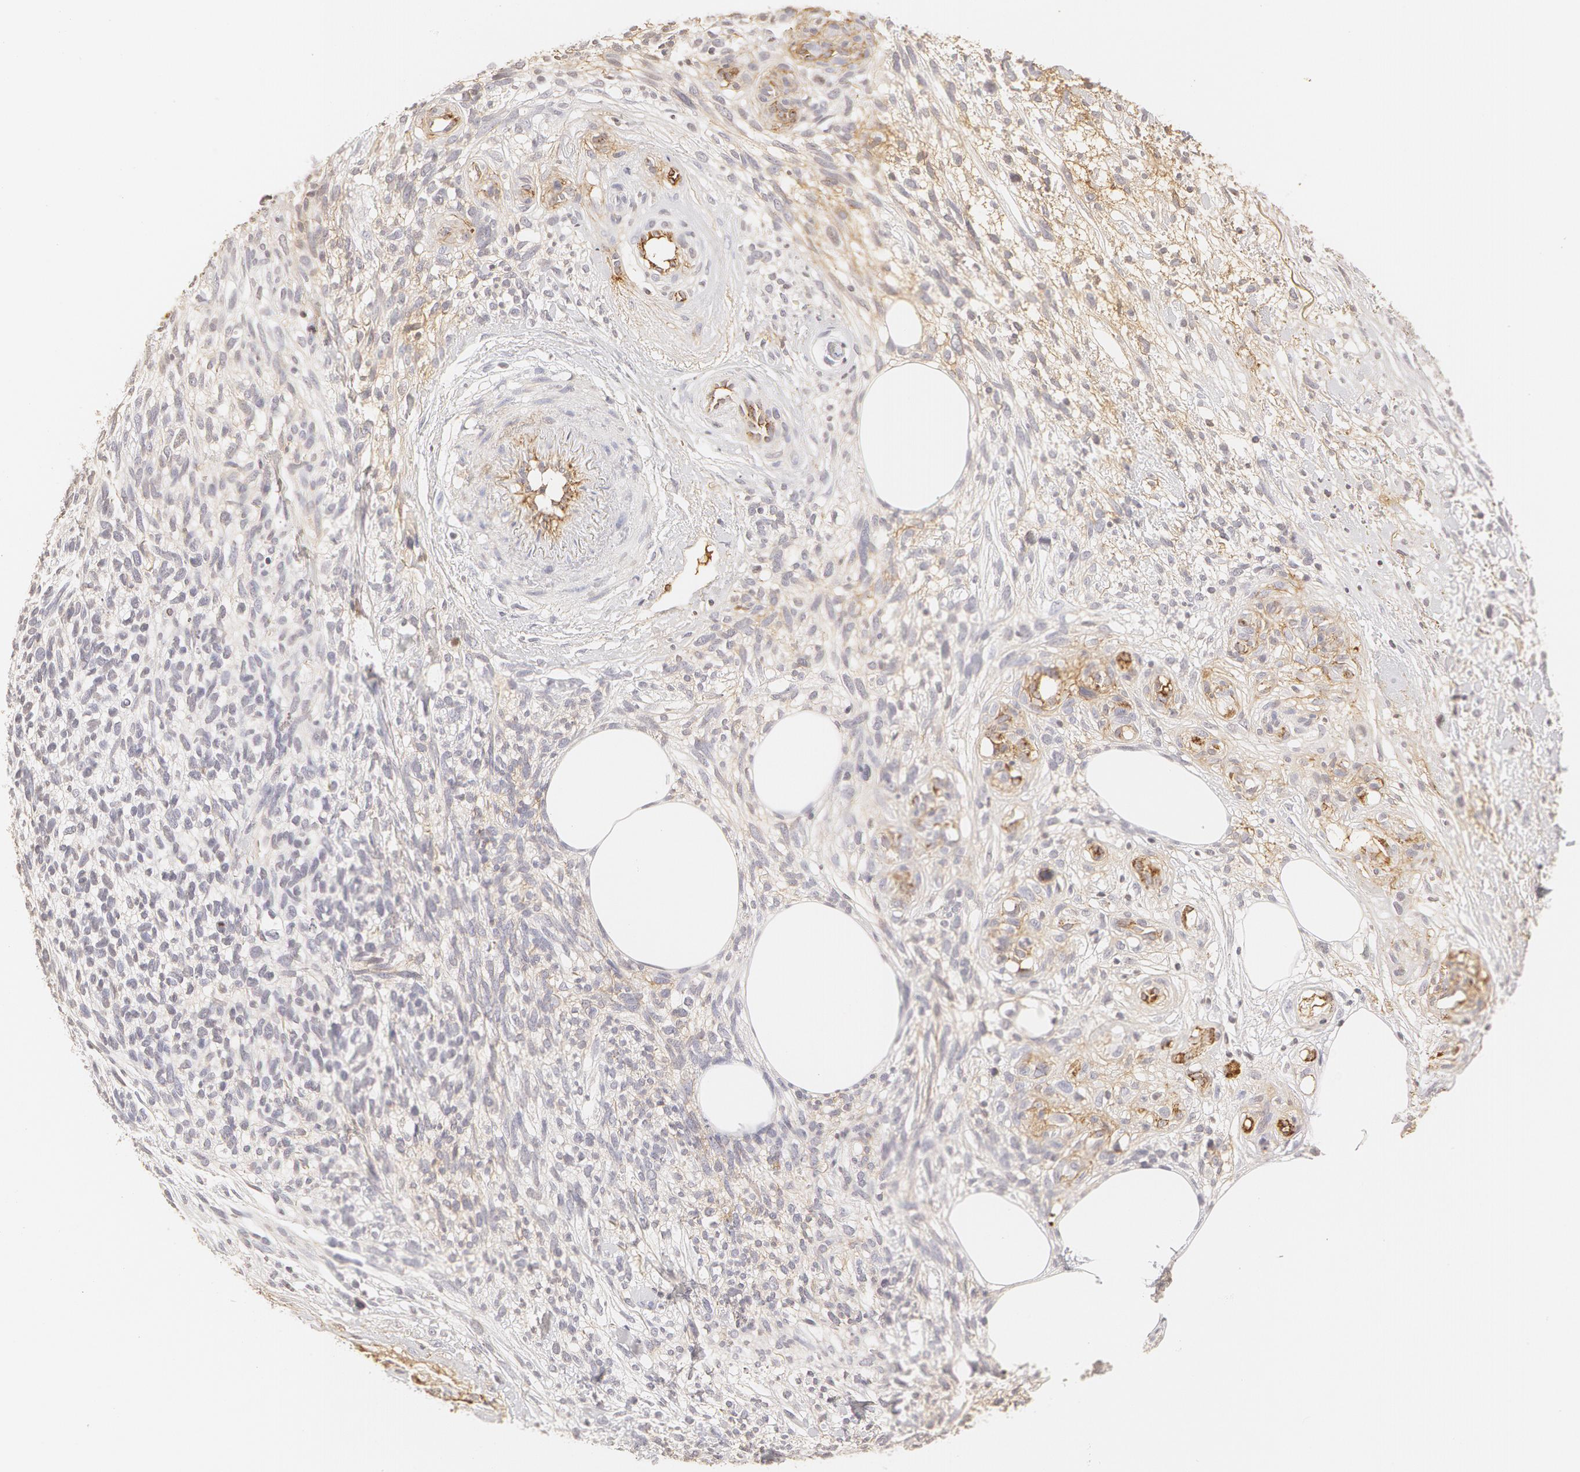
{"staining": {"intensity": "negative", "quantity": "none", "location": "none"}, "tissue": "melanoma", "cell_type": "Tumor cells", "image_type": "cancer", "snomed": [{"axis": "morphology", "description": "Malignant melanoma, NOS"}, {"axis": "topography", "description": "Skin"}], "caption": "Histopathology image shows no protein positivity in tumor cells of melanoma tissue. Nuclei are stained in blue.", "gene": "VWF", "patient": {"sex": "female", "age": 85}}